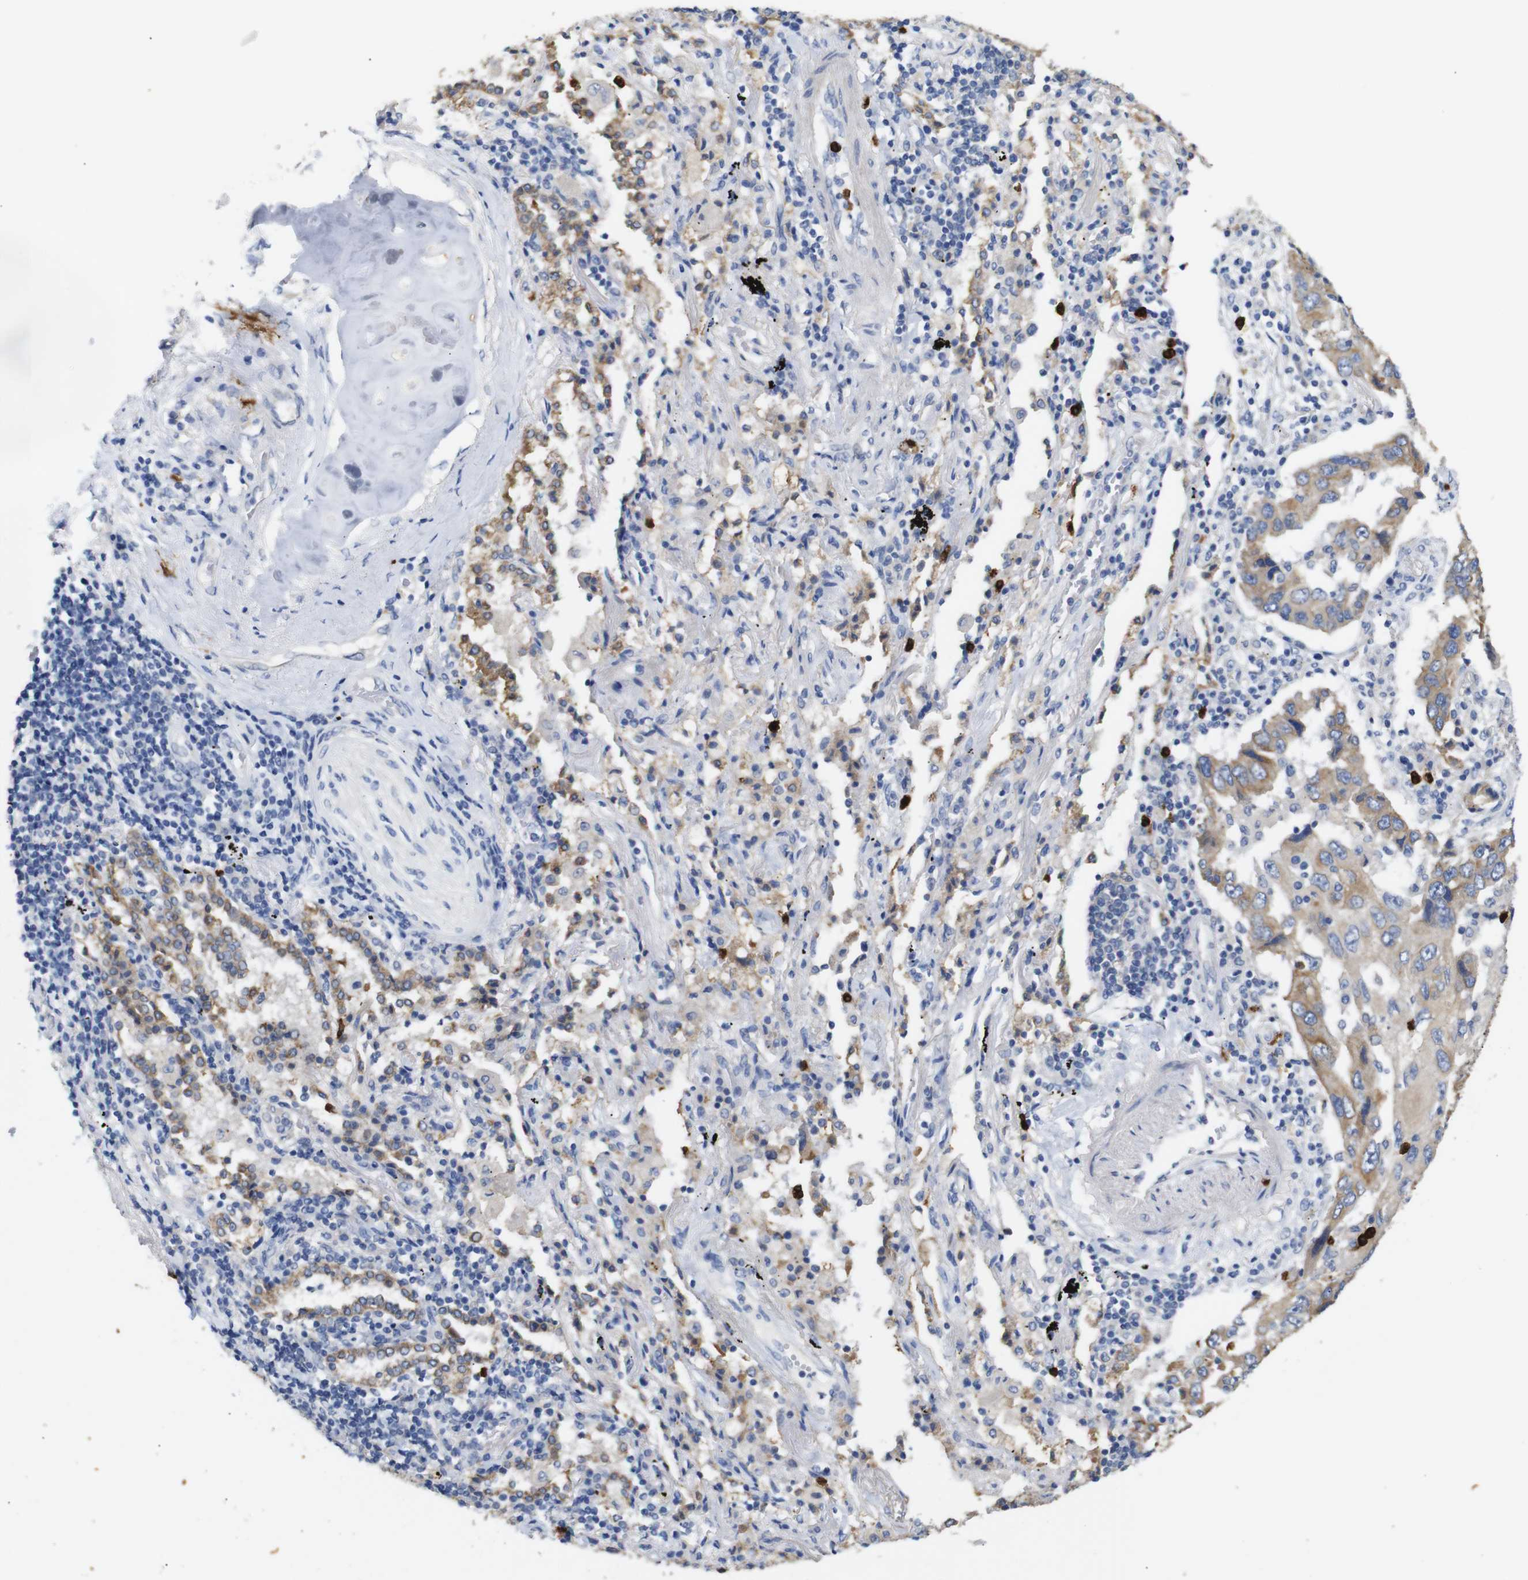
{"staining": {"intensity": "moderate", "quantity": ">75%", "location": "cytoplasmic/membranous"}, "tissue": "lung cancer", "cell_type": "Tumor cells", "image_type": "cancer", "snomed": [{"axis": "morphology", "description": "Adenocarcinoma, NOS"}, {"axis": "topography", "description": "Lung"}], "caption": "Approximately >75% of tumor cells in human lung cancer (adenocarcinoma) reveal moderate cytoplasmic/membranous protein staining as visualized by brown immunohistochemical staining.", "gene": "ALOX15", "patient": {"sex": "female", "age": 65}}